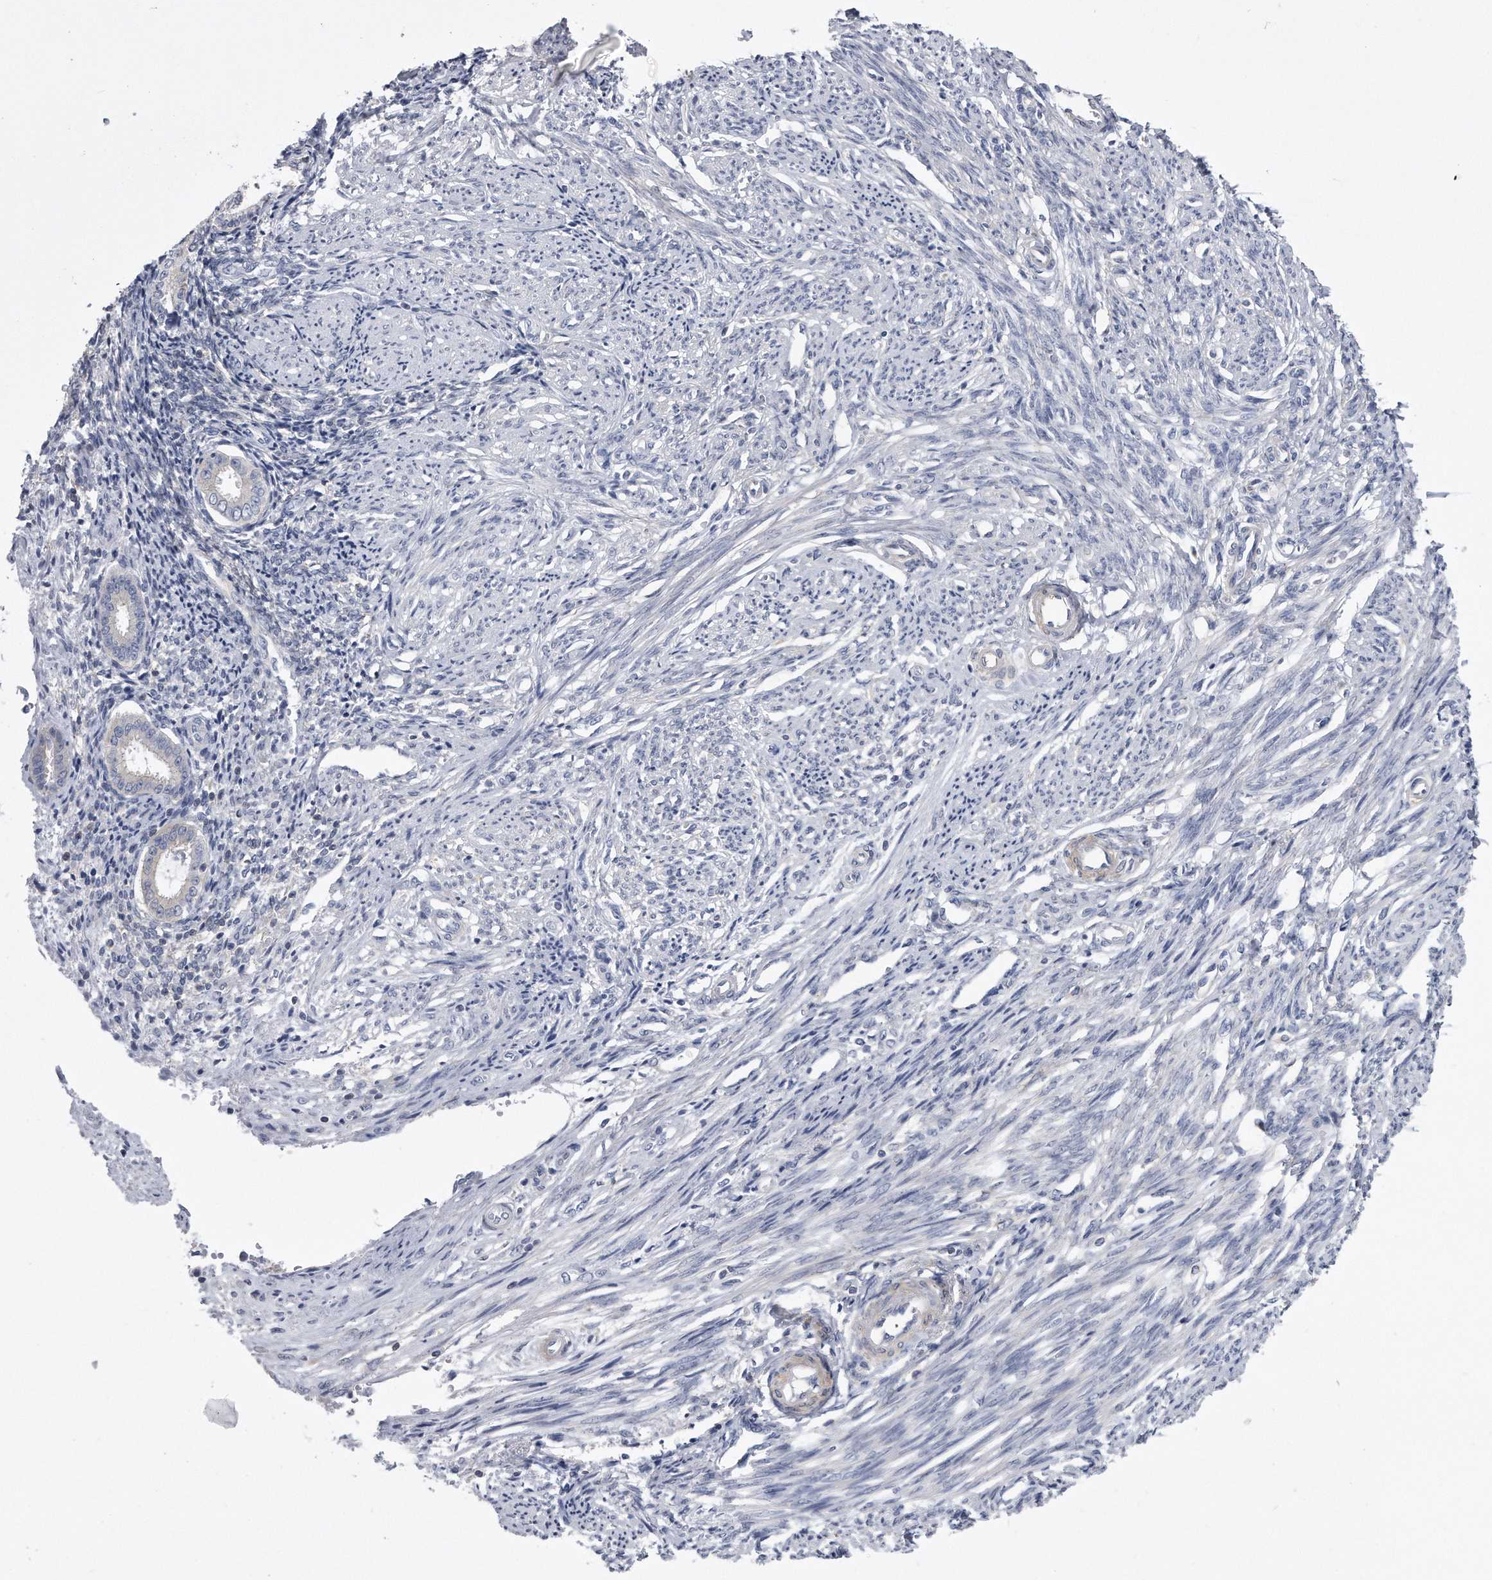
{"staining": {"intensity": "negative", "quantity": "none", "location": "none"}, "tissue": "endometrium", "cell_type": "Cells in endometrial stroma", "image_type": "normal", "snomed": [{"axis": "morphology", "description": "Normal tissue, NOS"}, {"axis": "topography", "description": "Endometrium"}], "caption": "DAB (3,3'-diaminobenzidine) immunohistochemical staining of benign human endometrium reveals no significant positivity in cells in endometrial stroma. (DAB (3,3'-diaminobenzidine) immunohistochemistry with hematoxylin counter stain).", "gene": "PYGB", "patient": {"sex": "female", "age": 56}}